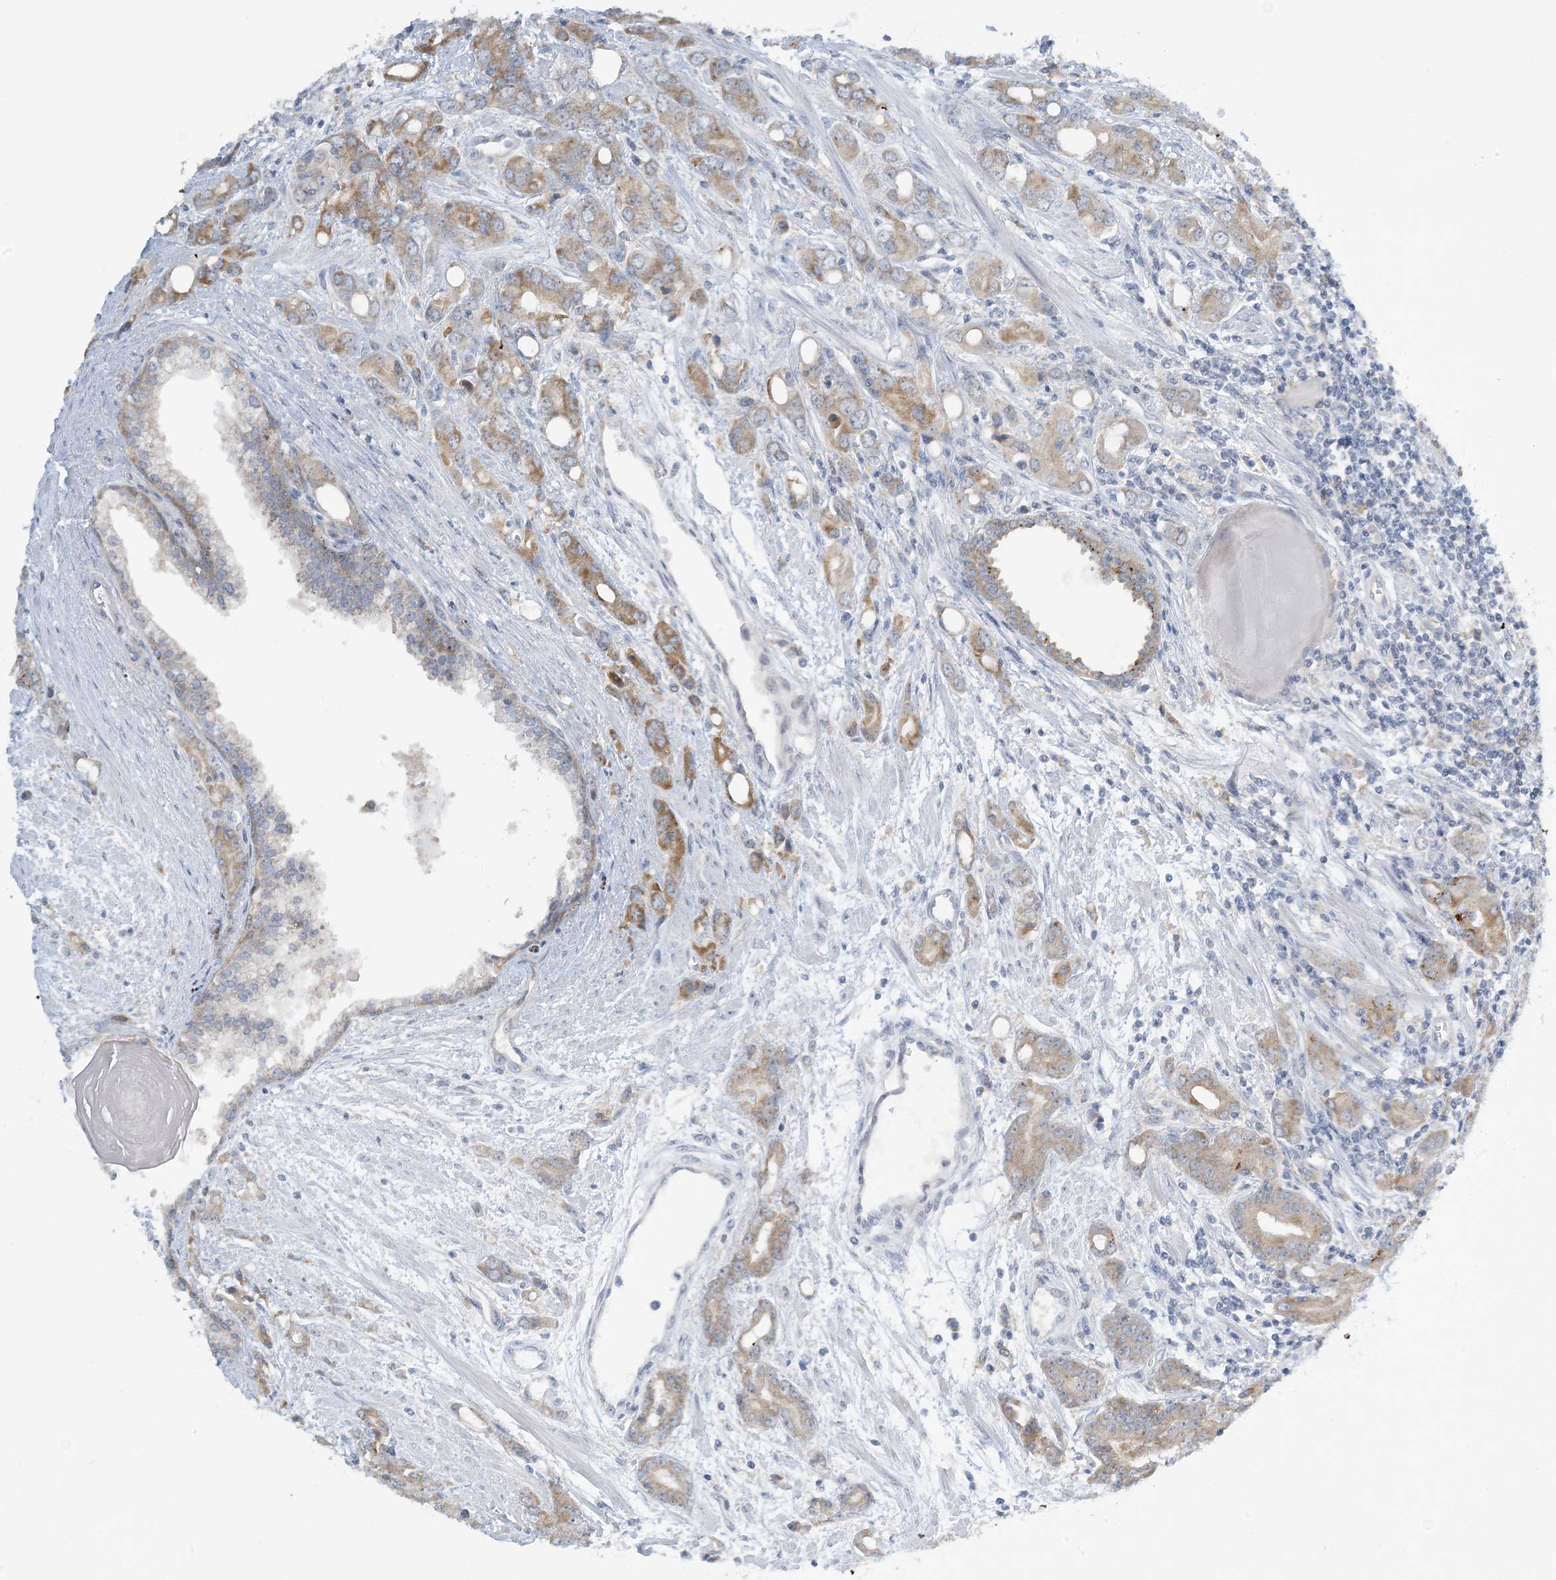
{"staining": {"intensity": "moderate", "quantity": "<25%", "location": "cytoplasmic/membranous"}, "tissue": "prostate cancer", "cell_type": "Tumor cells", "image_type": "cancer", "snomed": [{"axis": "morphology", "description": "Adenocarcinoma, High grade"}, {"axis": "topography", "description": "Prostate"}], "caption": "Immunohistochemical staining of prostate cancer displays low levels of moderate cytoplasmic/membranous protein expression in about <25% of tumor cells.", "gene": "MRPS18A", "patient": {"sex": "male", "age": 62}}